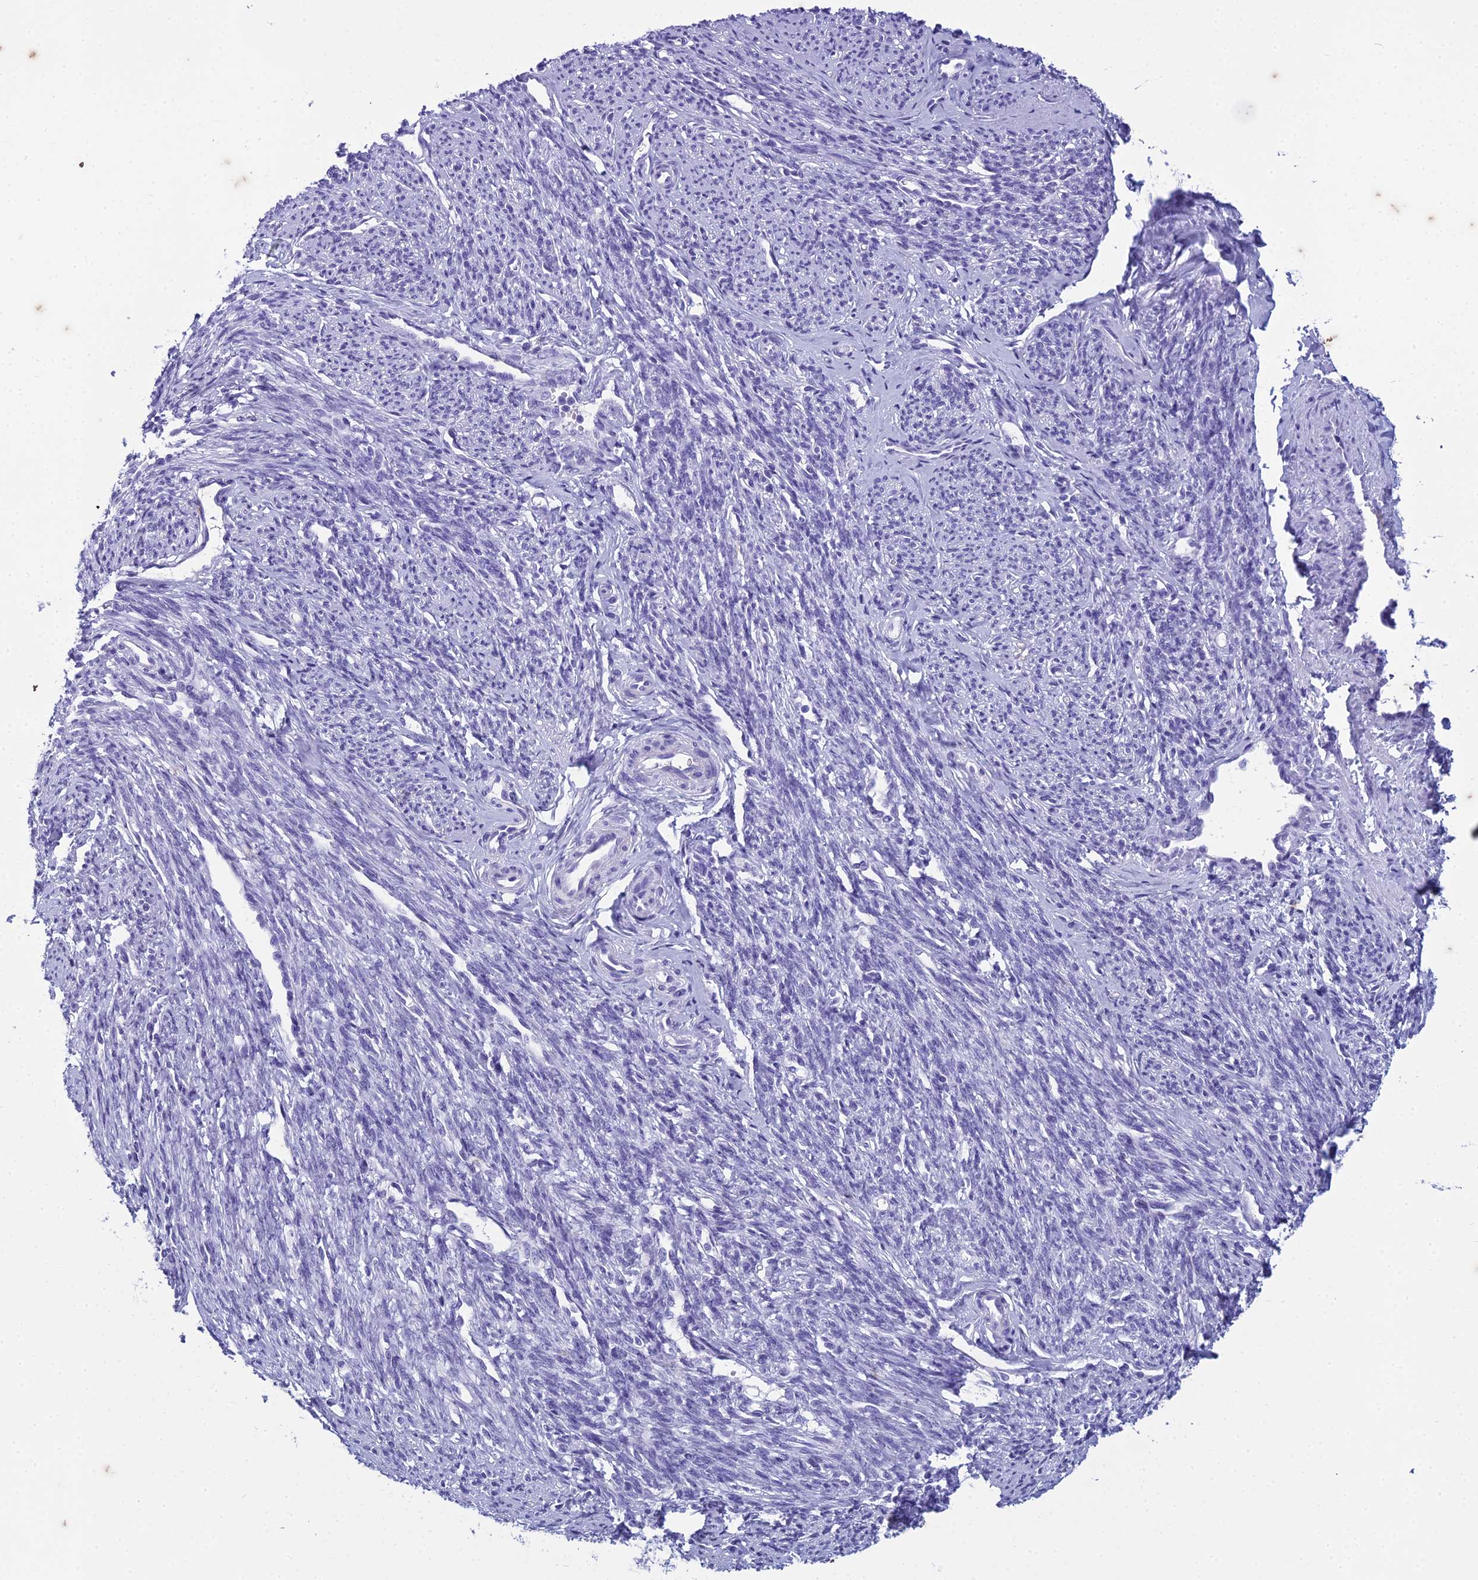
{"staining": {"intensity": "negative", "quantity": "none", "location": "none"}, "tissue": "smooth muscle", "cell_type": "Smooth muscle cells", "image_type": "normal", "snomed": [{"axis": "morphology", "description": "Normal tissue, NOS"}, {"axis": "topography", "description": "Smooth muscle"}, {"axis": "topography", "description": "Uterus"}], "caption": "The image shows no staining of smooth muscle cells in benign smooth muscle. The staining is performed using DAB (3,3'-diaminobenzidine) brown chromogen with nuclei counter-stained in using hematoxylin.", "gene": "HMGB4", "patient": {"sex": "female", "age": 59}}